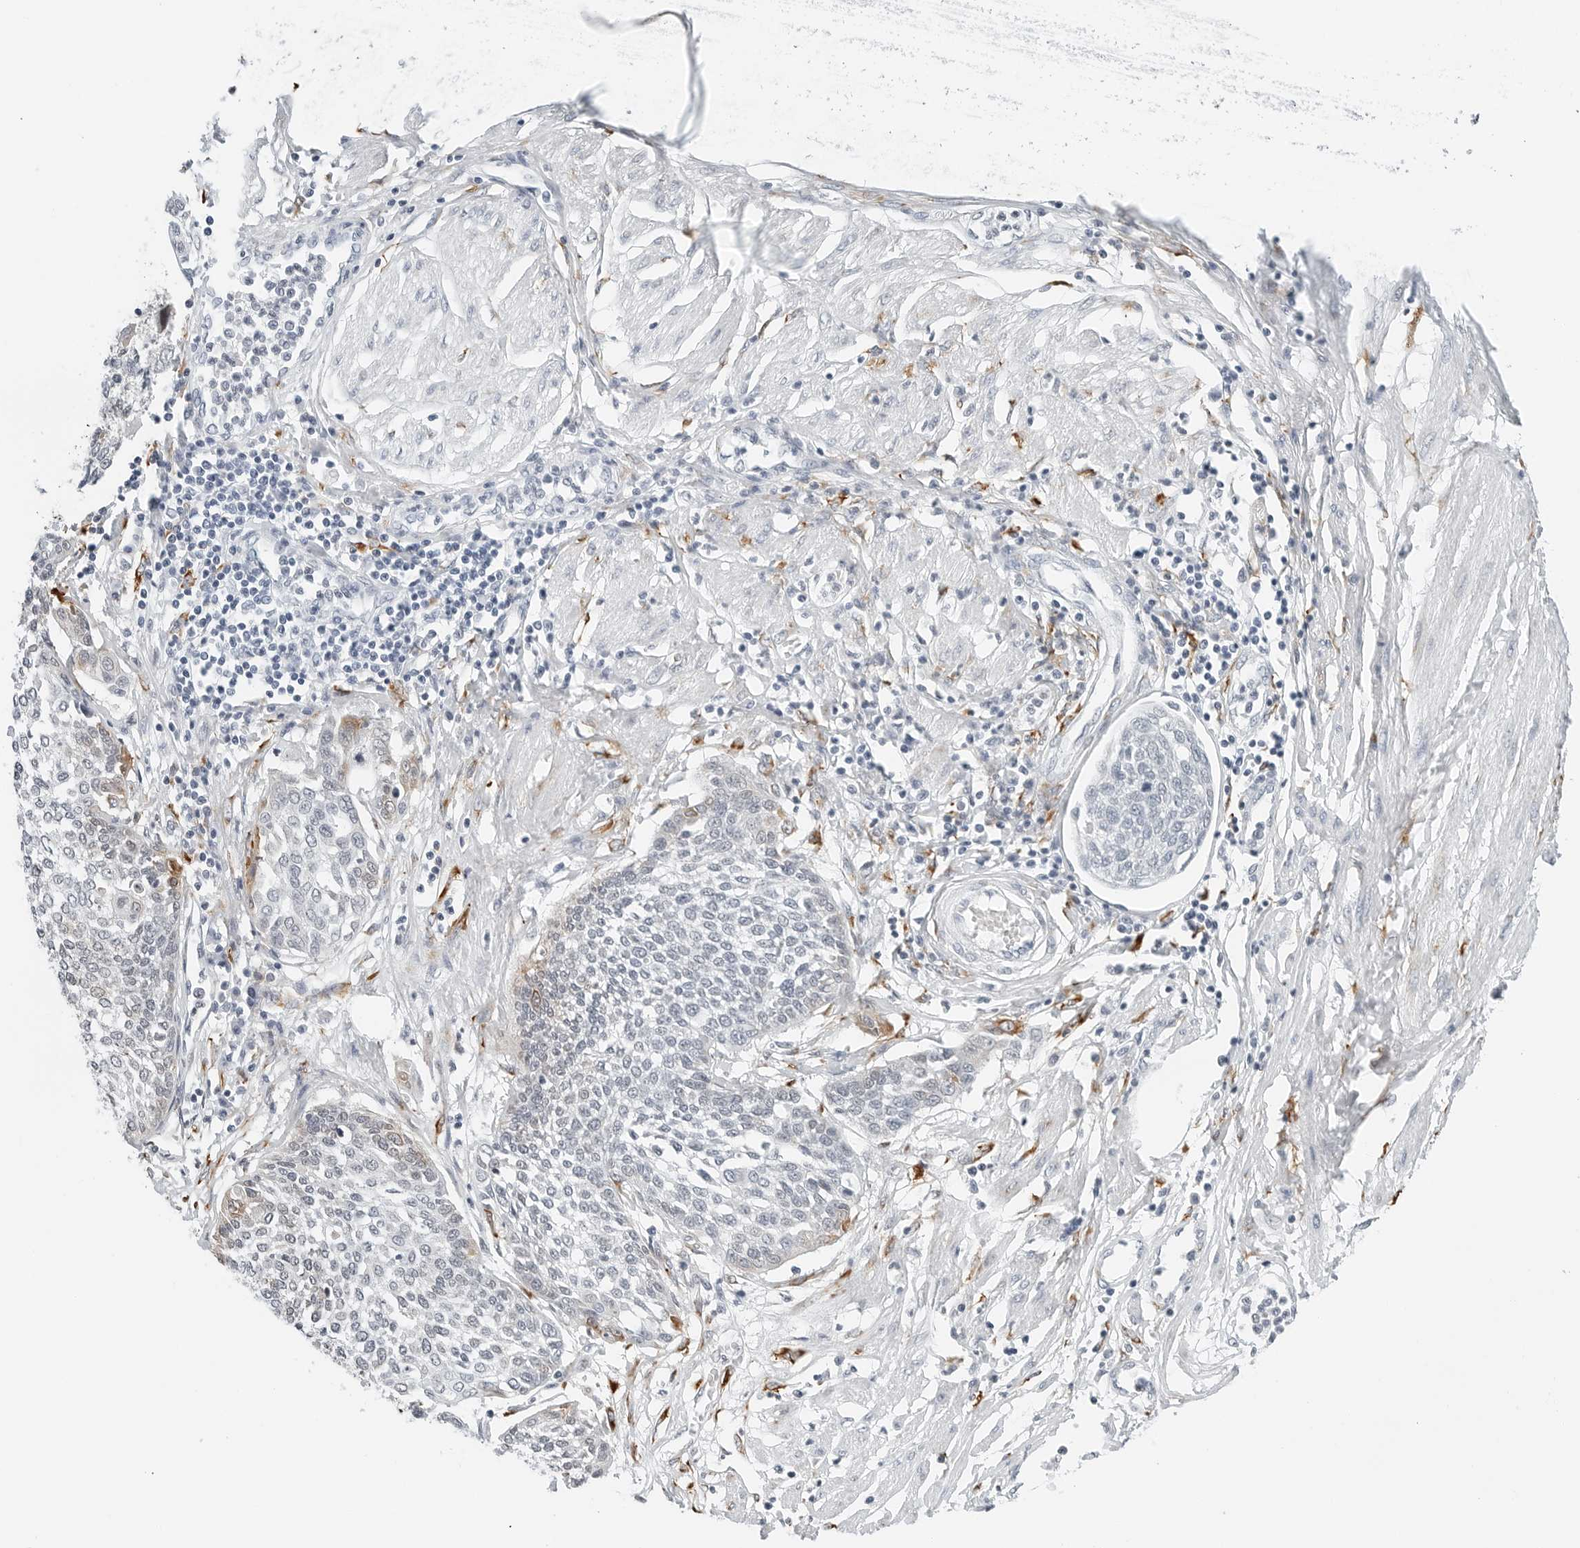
{"staining": {"intensity": "weak", "quantity": "<25%", "location": "cytoplasmic/membranous"}, "tissue": "cervical cancer", "cell_type": "Tumor cells", "image_type": "cancer", "snomed": [{"axis": "morphology", "description": "Squamous cell carcinoma, NOS"}, {"axis": "topography", "description": "Cervix"}], "caption": "This is an immunohistochemistry (IHC) image of squamous cell carcinoma (cervical). There is no expression in tumor cells.", "gene": "P4HA2", "patient": {"sex": "female", "age": 34}}